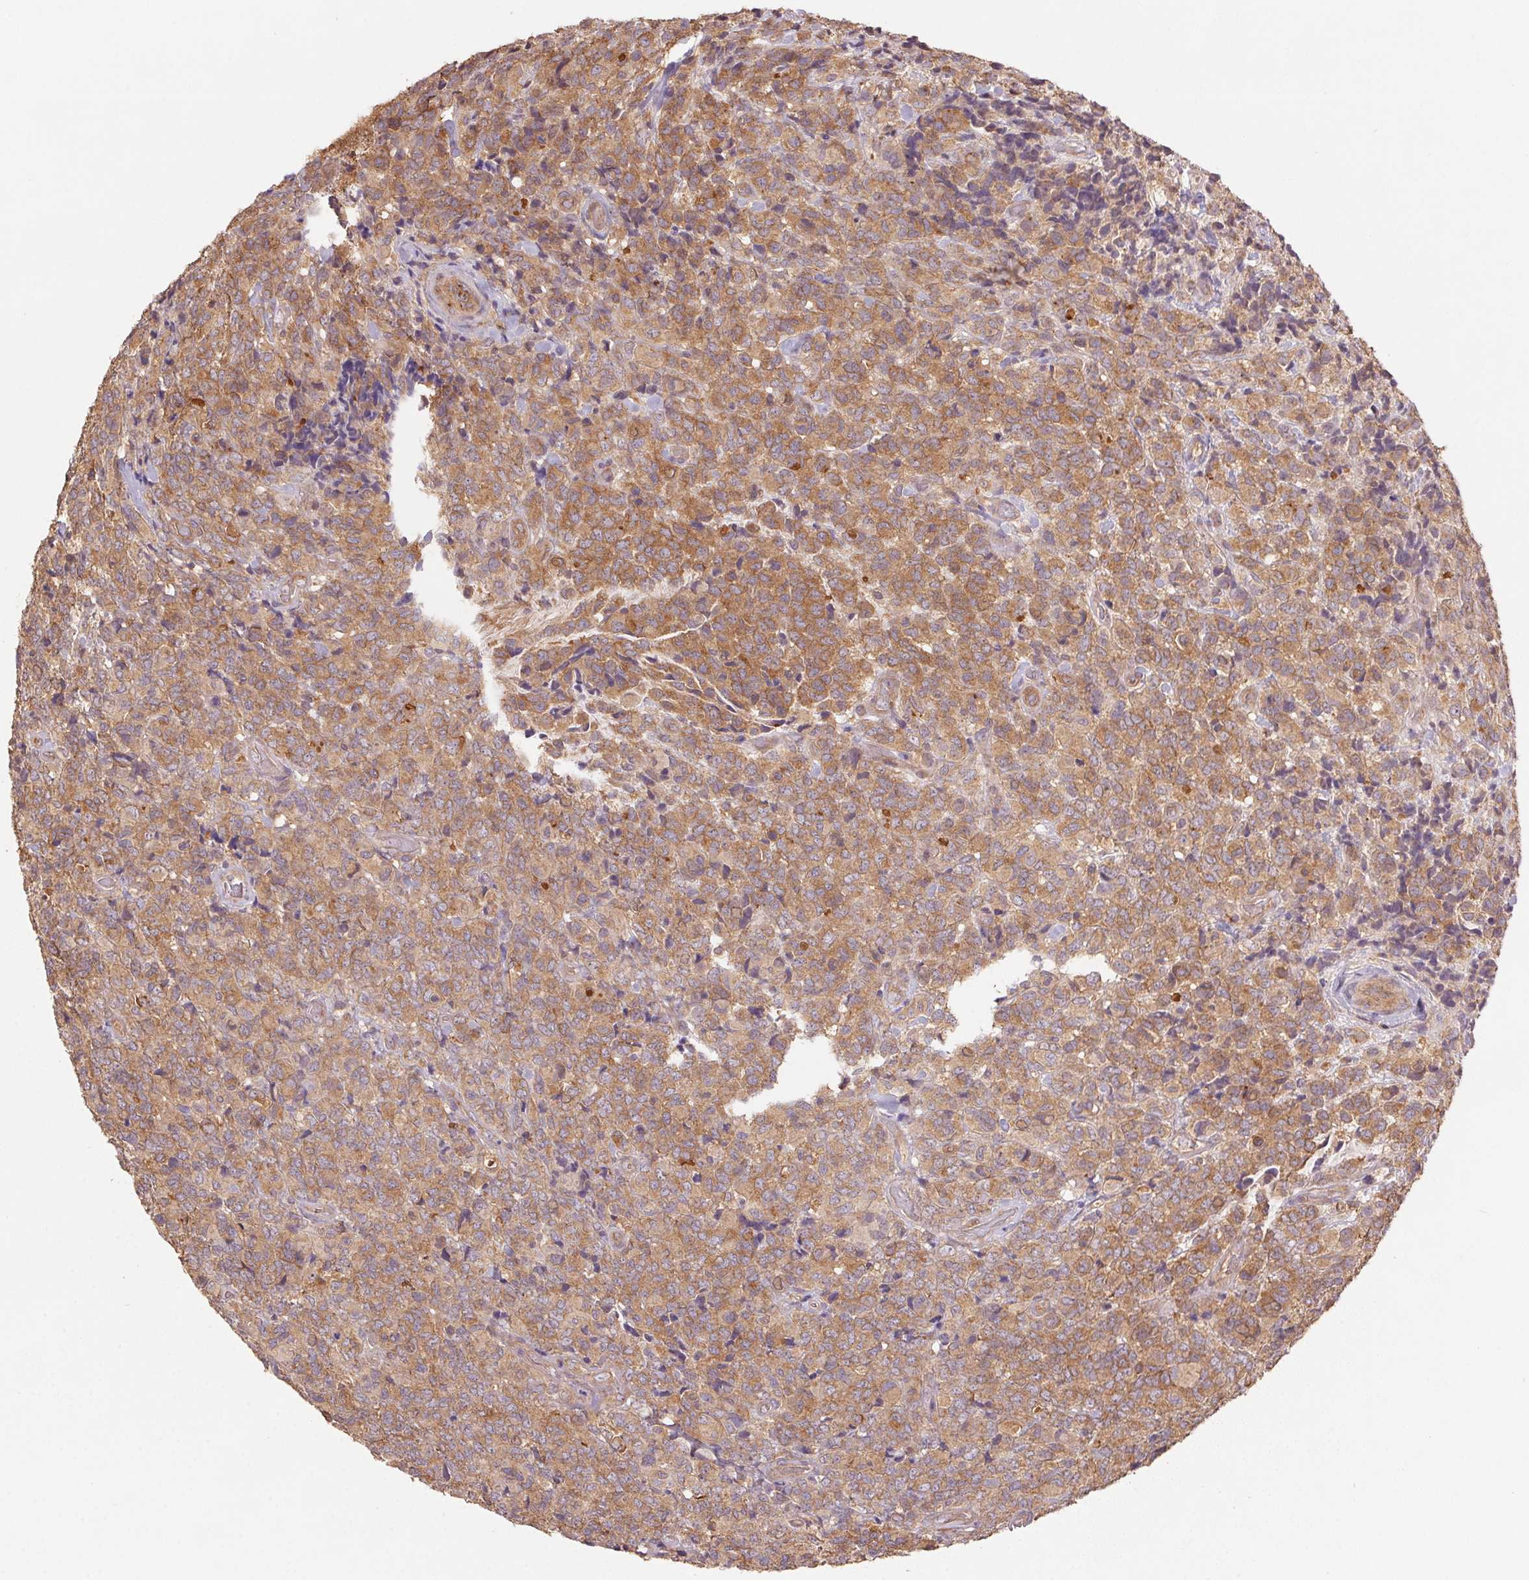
{"staining": {"intensity": "moderate", "quantity": ">75%", "location": "cytoplasmic/membranous"}, "tissue": "glioma", "cell_type": "Tumor cells", "image_type": "cancer", "snomed": [{"axis": "morphology", "description": "Glioma, malignant, High grade"}, {"axis": "topography", "description": "Brain"}], "caption": "DAB immunohistochemical staining of glioma exhibits moderate cytoplasmic/membranous protein expression in approximately >75% of tumor cells.", "gene": "TUBA3D", "patient": {"sex": "male", "age": 39}}